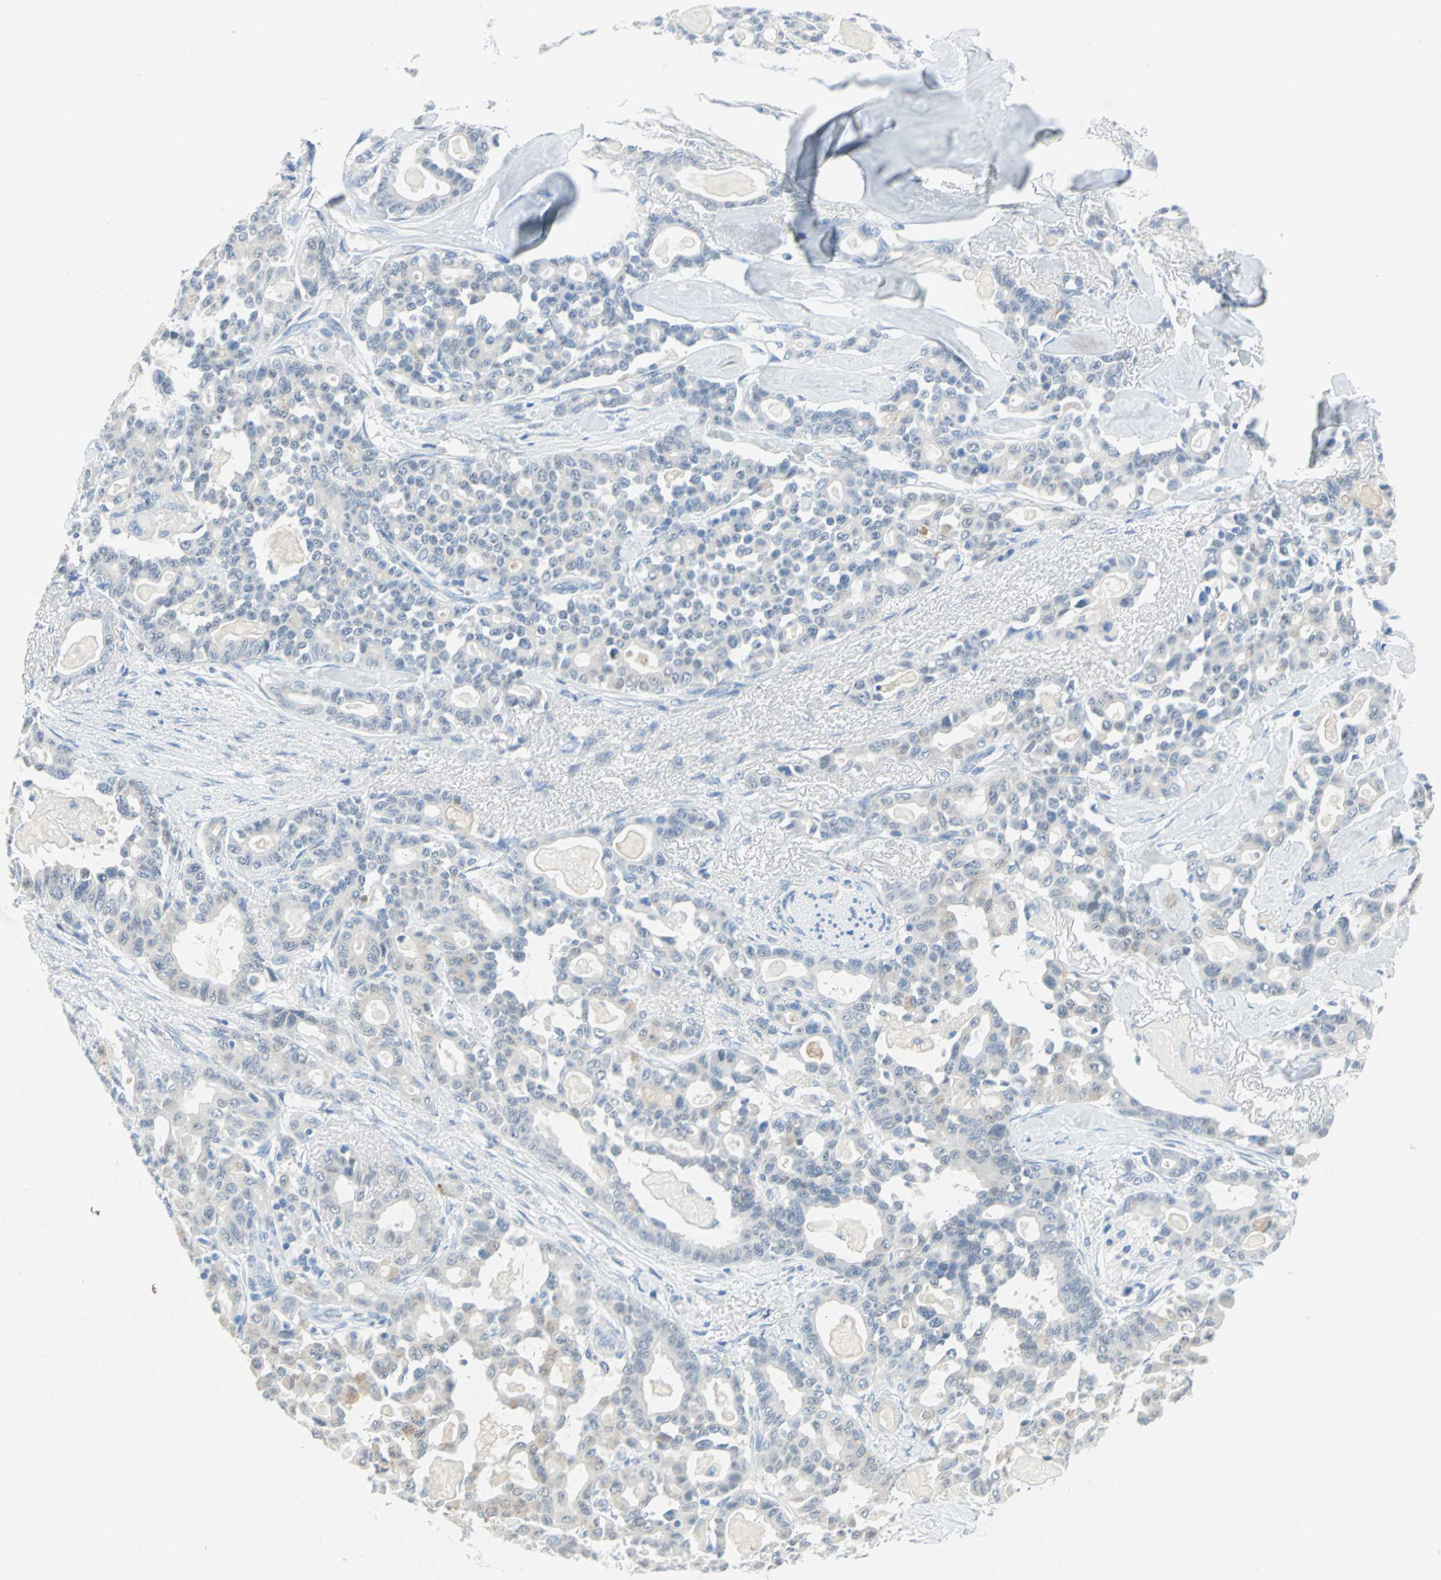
{"staining": {"intensity": "negative", "quantity": "none", "location": "none"}, "tissue": "pancreatic cancer", "cell_type": "Tumor cells", "image_type": "cancer", "snomed": [{"axis": "morphology", "description": "Adenocarcinoma, NOS"}, {"axis": "topography", "description": "Pancreas"}], "caption": "Human pancreatic adenocarcinoma stained for a protein using immunohistochemistry demonstrates no staining in tumor cells.", "gene": "SFN", "patient": {"sex": "male", "age": 63}}